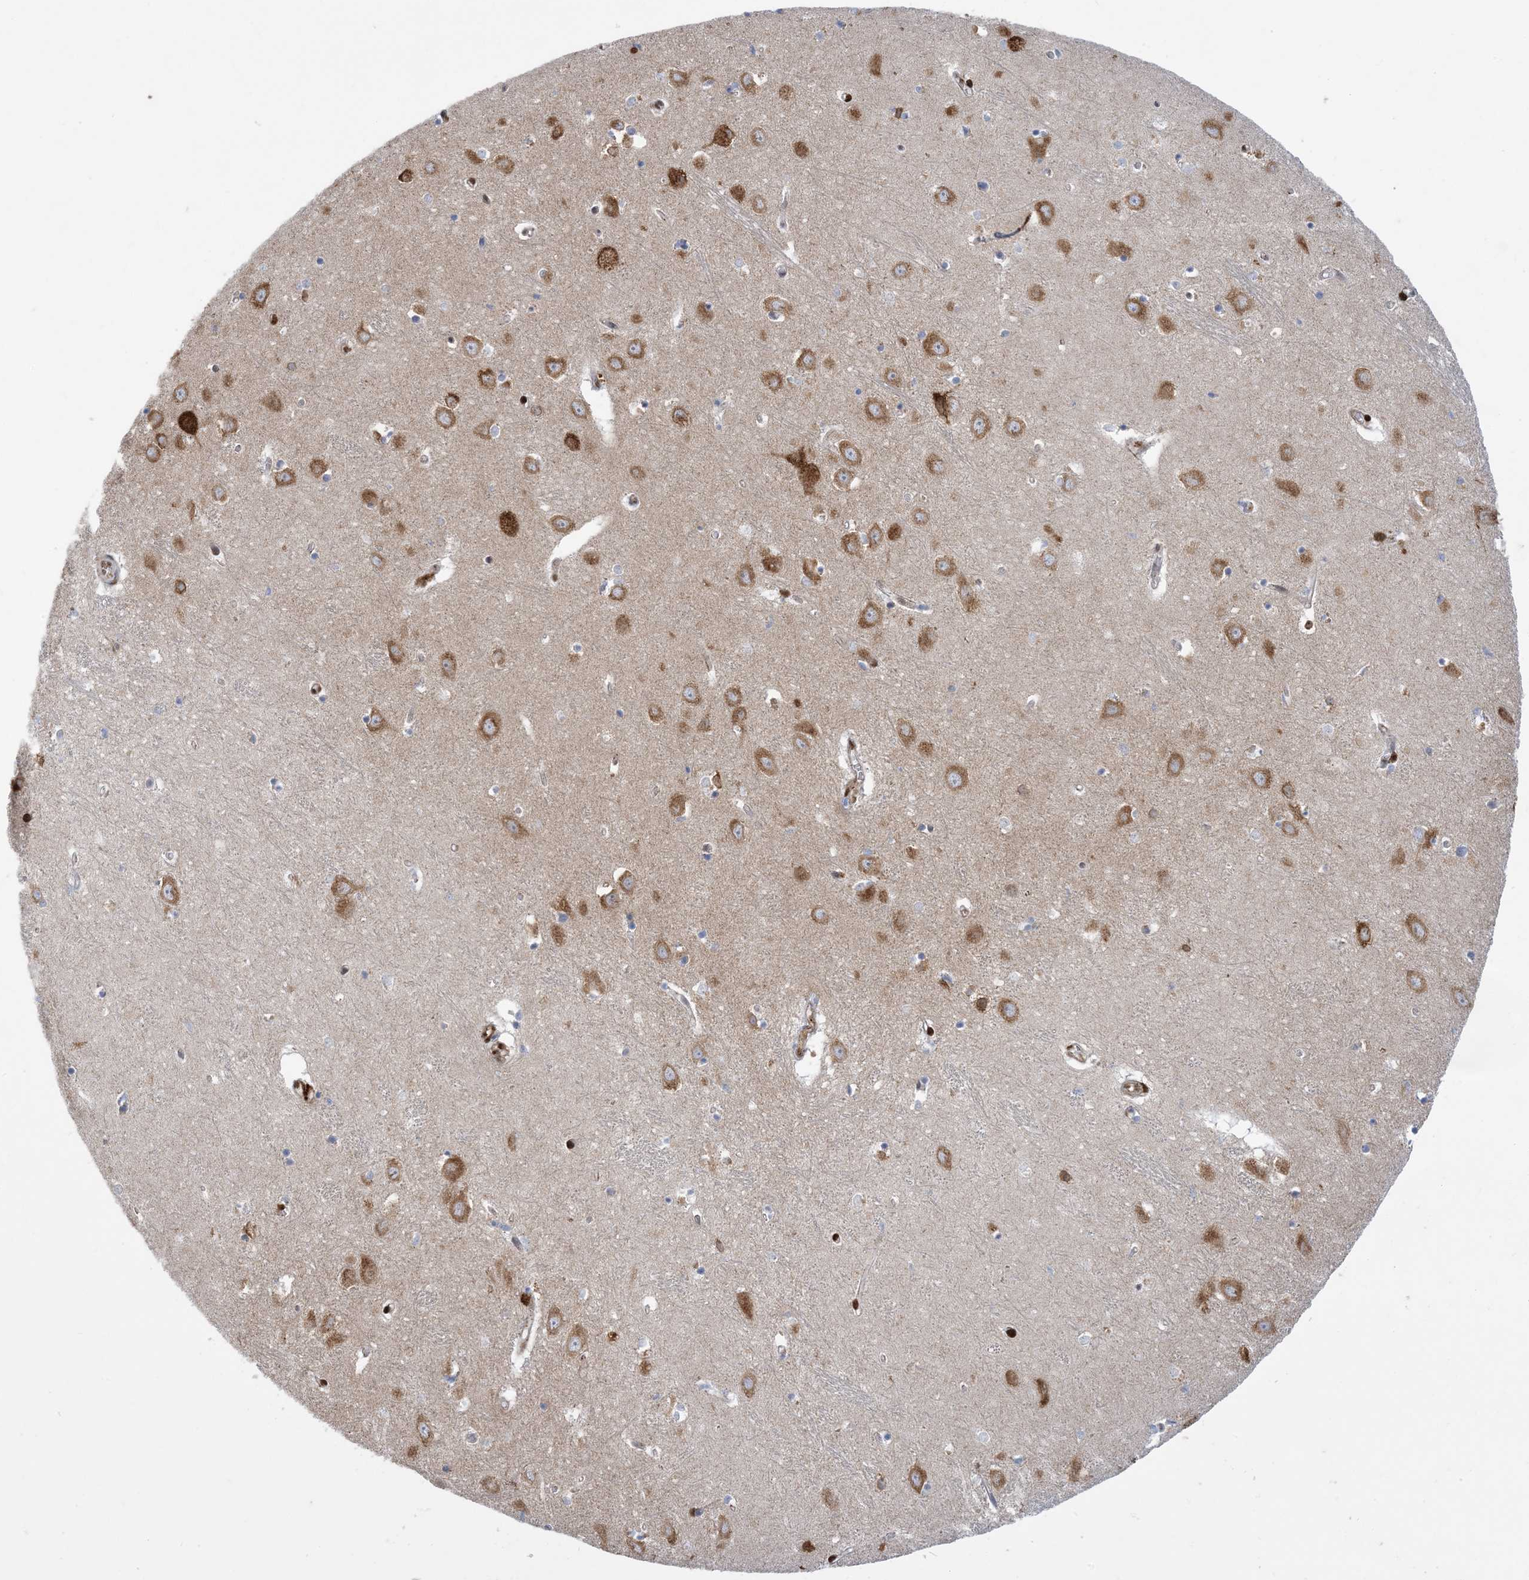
{"staining": {"intensity": "moderate", "quantity": "<25%", "location": "cytoplasmic/membranous"}, "tissue": "hippocampus", "cell_type": "Glial cells", "image_type": "normal", "snomed": [{"axis": "morphology", "description": "Normal tissue, NOS"}, {"axis": "topography", "description": "Hippocampus"}], "caption": "Immunohistochemistry (IHC) of benign hippocampus exhibits low levels of moderate cytoplasmic/membranous expression in approximately <25% of glial cells. Ihc stains the protein of interest in brown and the nuclei are stained blue.", "gene": "RBMS3", "patient": {"sex": "female", "age": 64}}